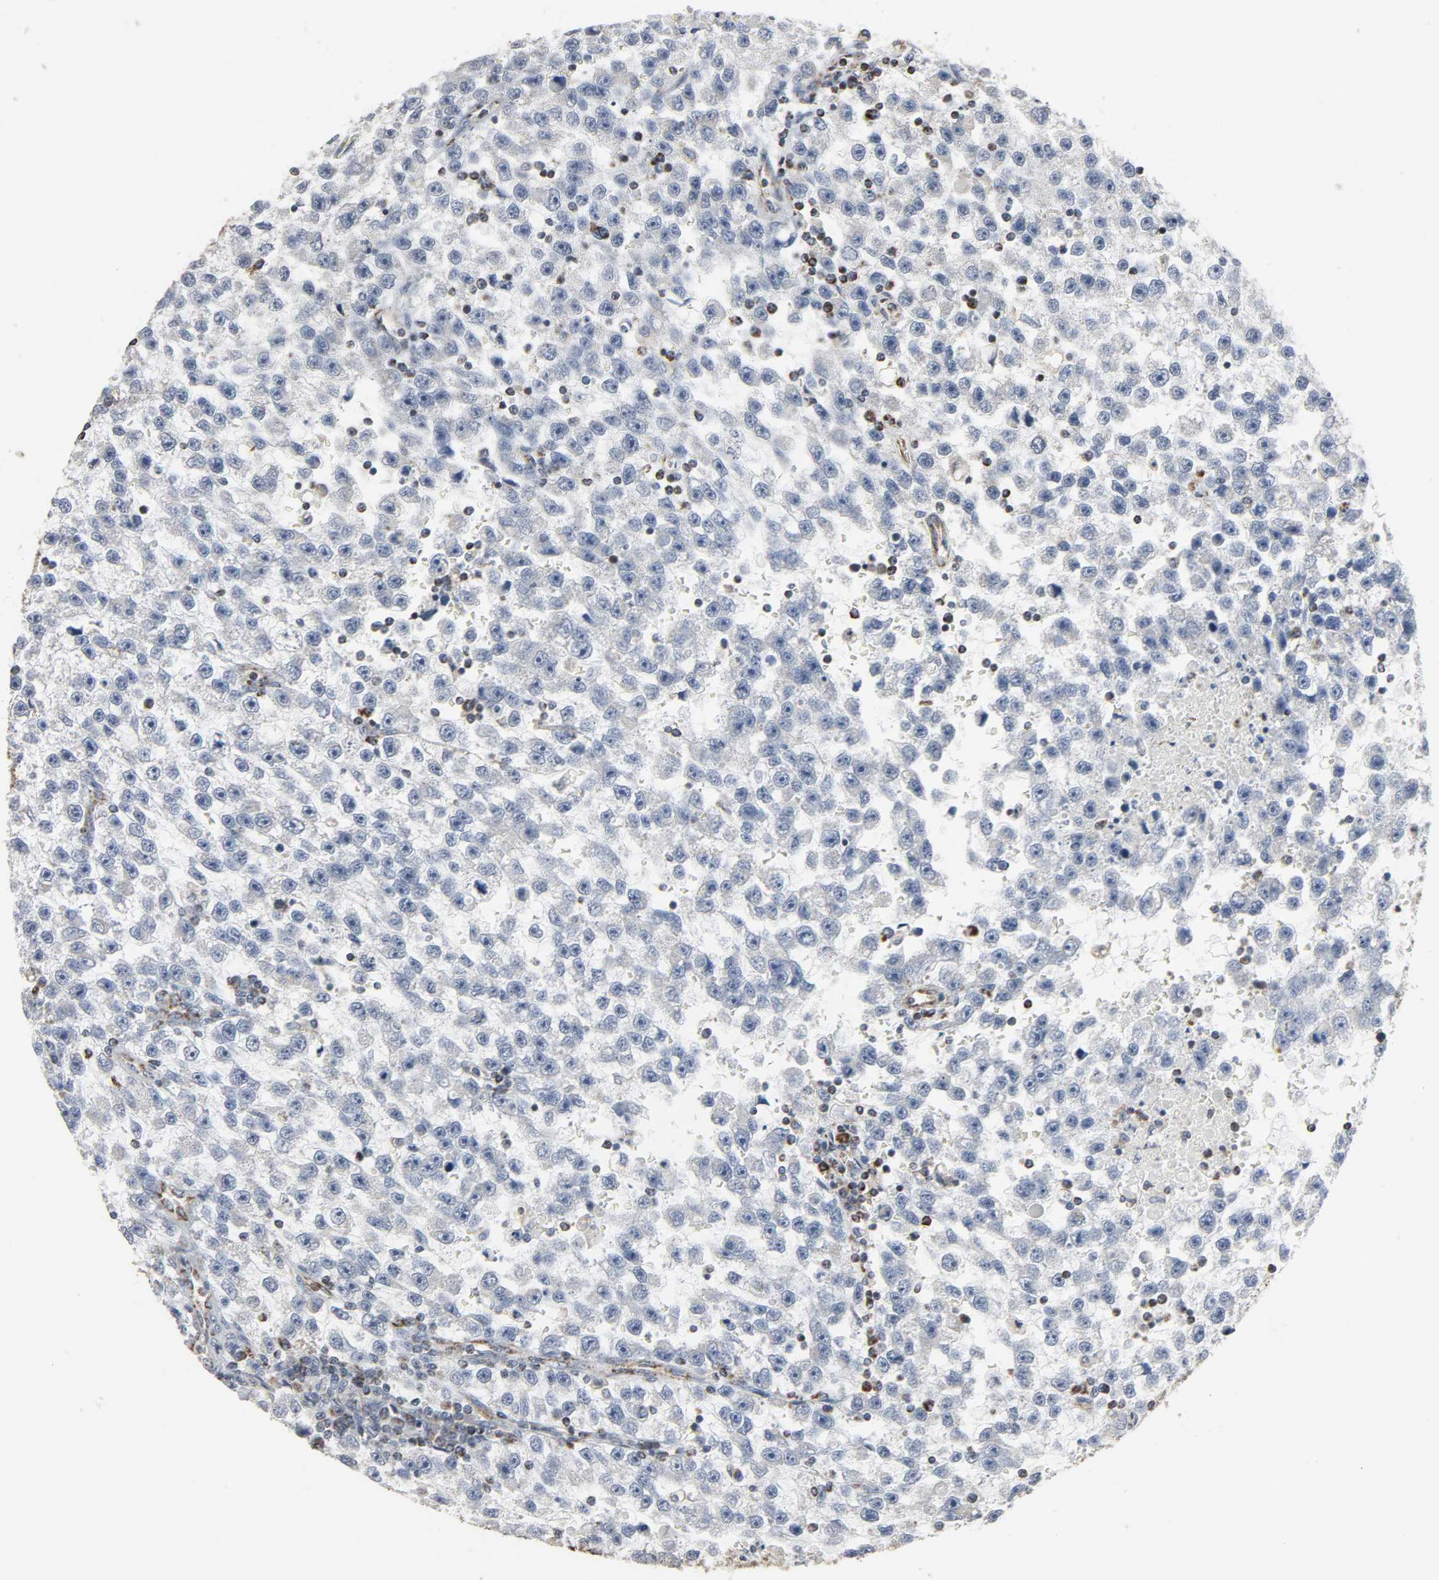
{"staining": {"intensity": "weak", "quantity": "25%-75%", "location": "cytoplasmic/membranous"}, "tissue": "testis cancer", "cell_type": "Tumor cells", "image_type": "cancer", "snomed": [{"axis": "morphology", "description": "Seminoma, NOS"}, {"axis": "topography", "description": "Testis"}], "caption": "Immunohistochemical staining of human testis seminoma demonstrates low levels of weak cytoplasmic/membranous staining in approximately 25%-75% of tumor cells.", "gene": "ACAT1", "patient": {"sex": "male", "age": 33}}